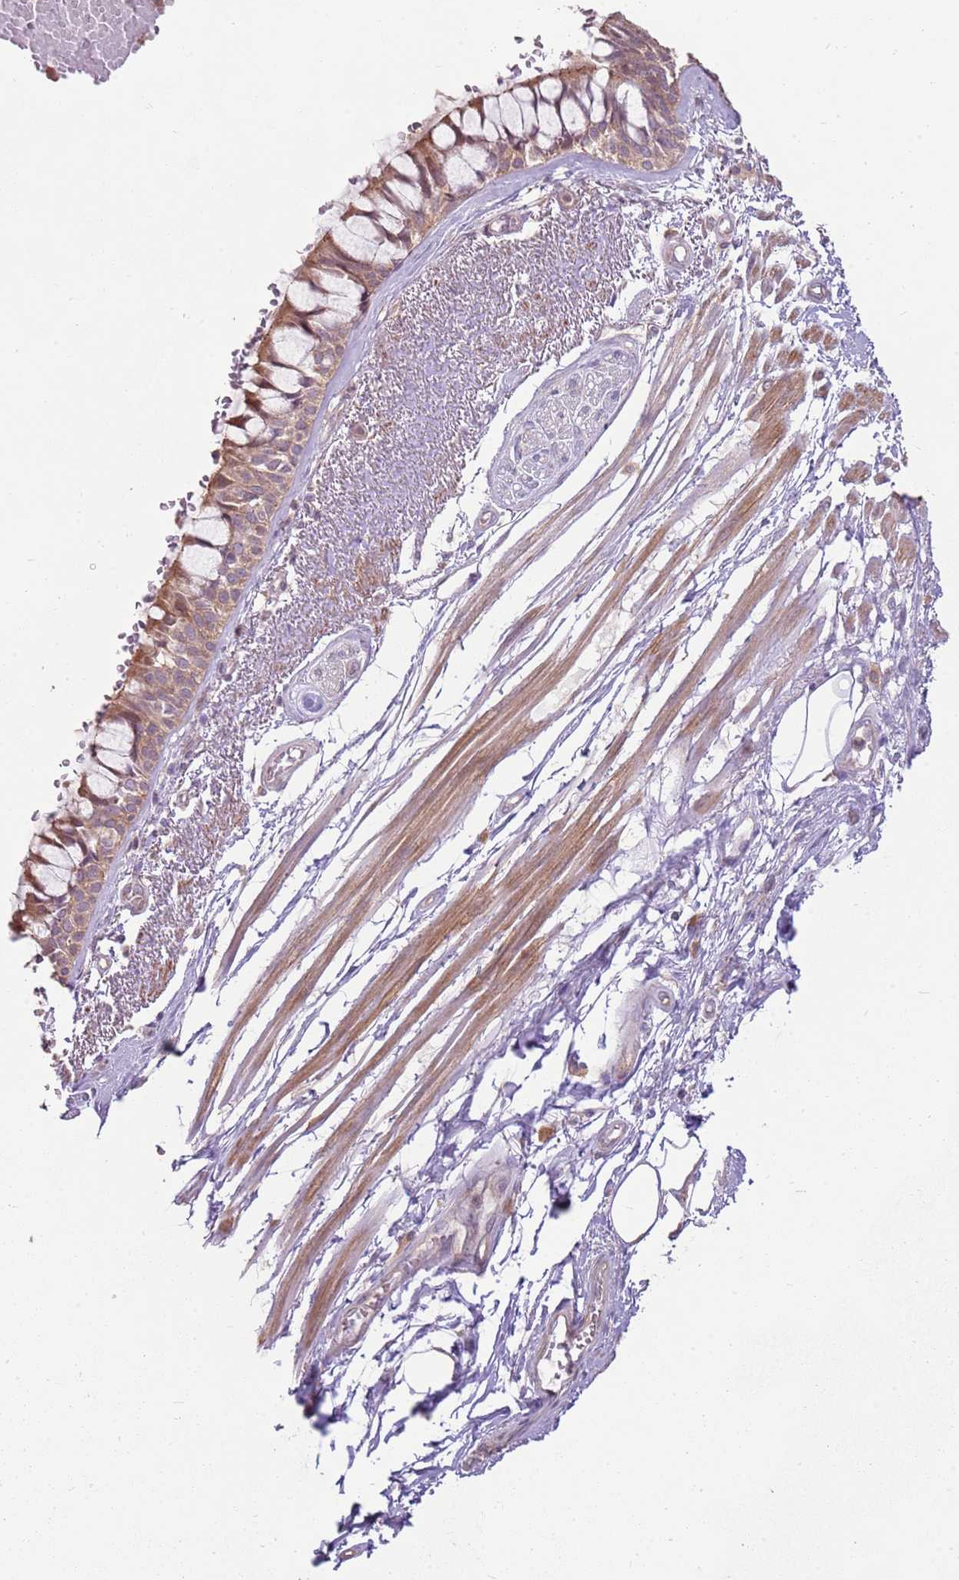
{"staining": {"intensity": "moderate", "quantity": ">75%", "location": "cytoplasmic/membranous"}, "tissue": "bronchus", "cell_type": "Respiratory epithelial cells", "image_type": "normal", "snomed": [{"axis": "morphology", "description": "Normal tissue, NOS"}, {"axis": "topography", "description": "Bronchus"}], "caption": "Moderate cytoplasmic/membranous protein staining is appreciated in approximately >75% of respiratory epithelial cells in bronchus.", "gene": "SPATA31D1", "patient": {"sex": "male", "age": 66}}